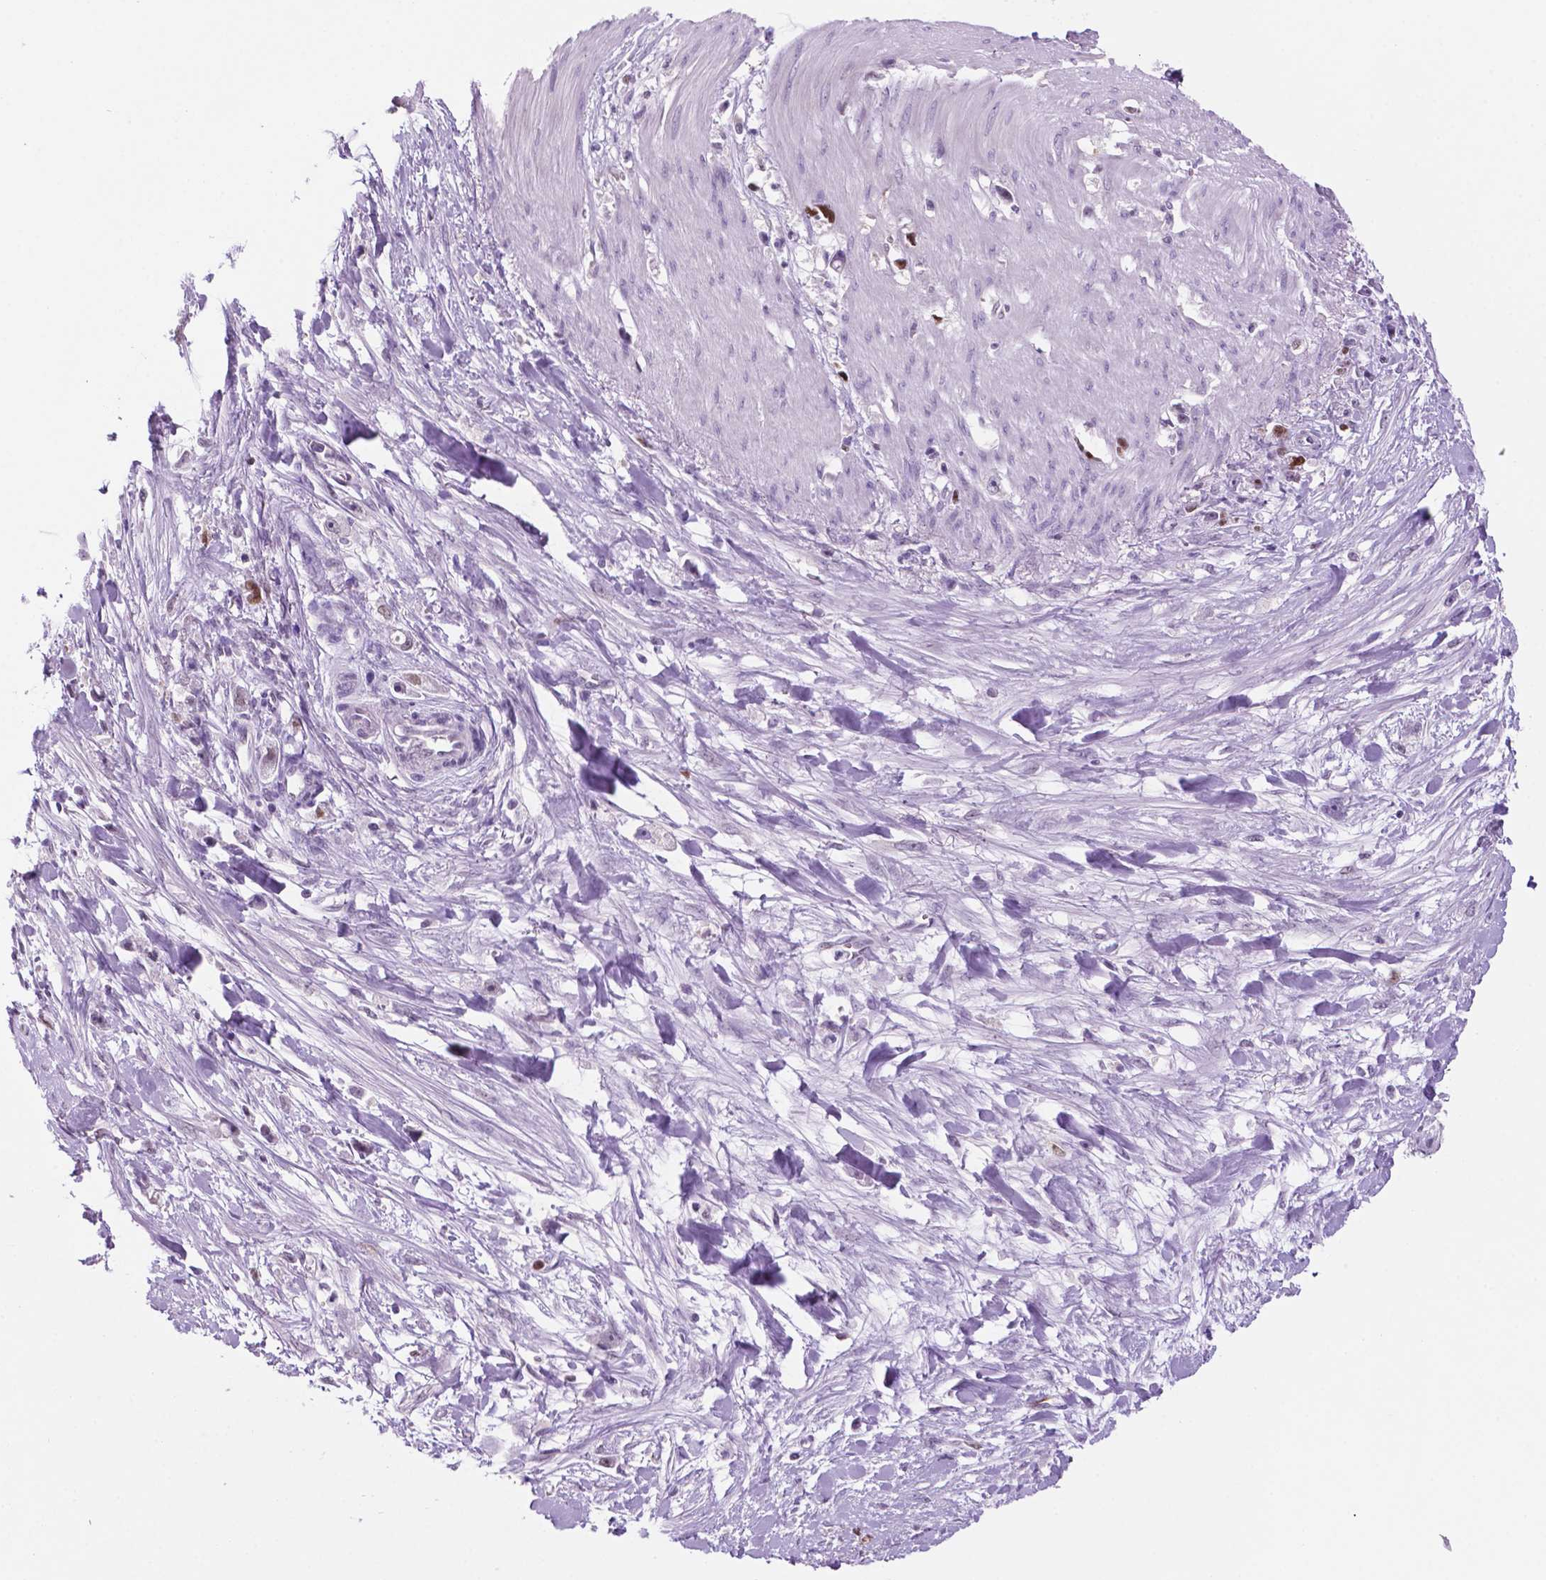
{"staining": {"intensity": "moderate", "quantity": ">75%", "location": "nuclear"}, "tissue": "stomach cancer", "cell_type": "Tumor cells", "image_type": "cancer", "snomed": [{"axis": "morphology", "description": "Adenocarcinoma, NOS"}, {"axis": "topography", "description": "Stomach"}], "caption": "This is a histology image of IHC staining of stomach cancer, which shows moderate expression in the nuclear of tumor cells.", "gene": "NCAPH2", "patient": {"sex": "female", "age": 59}}